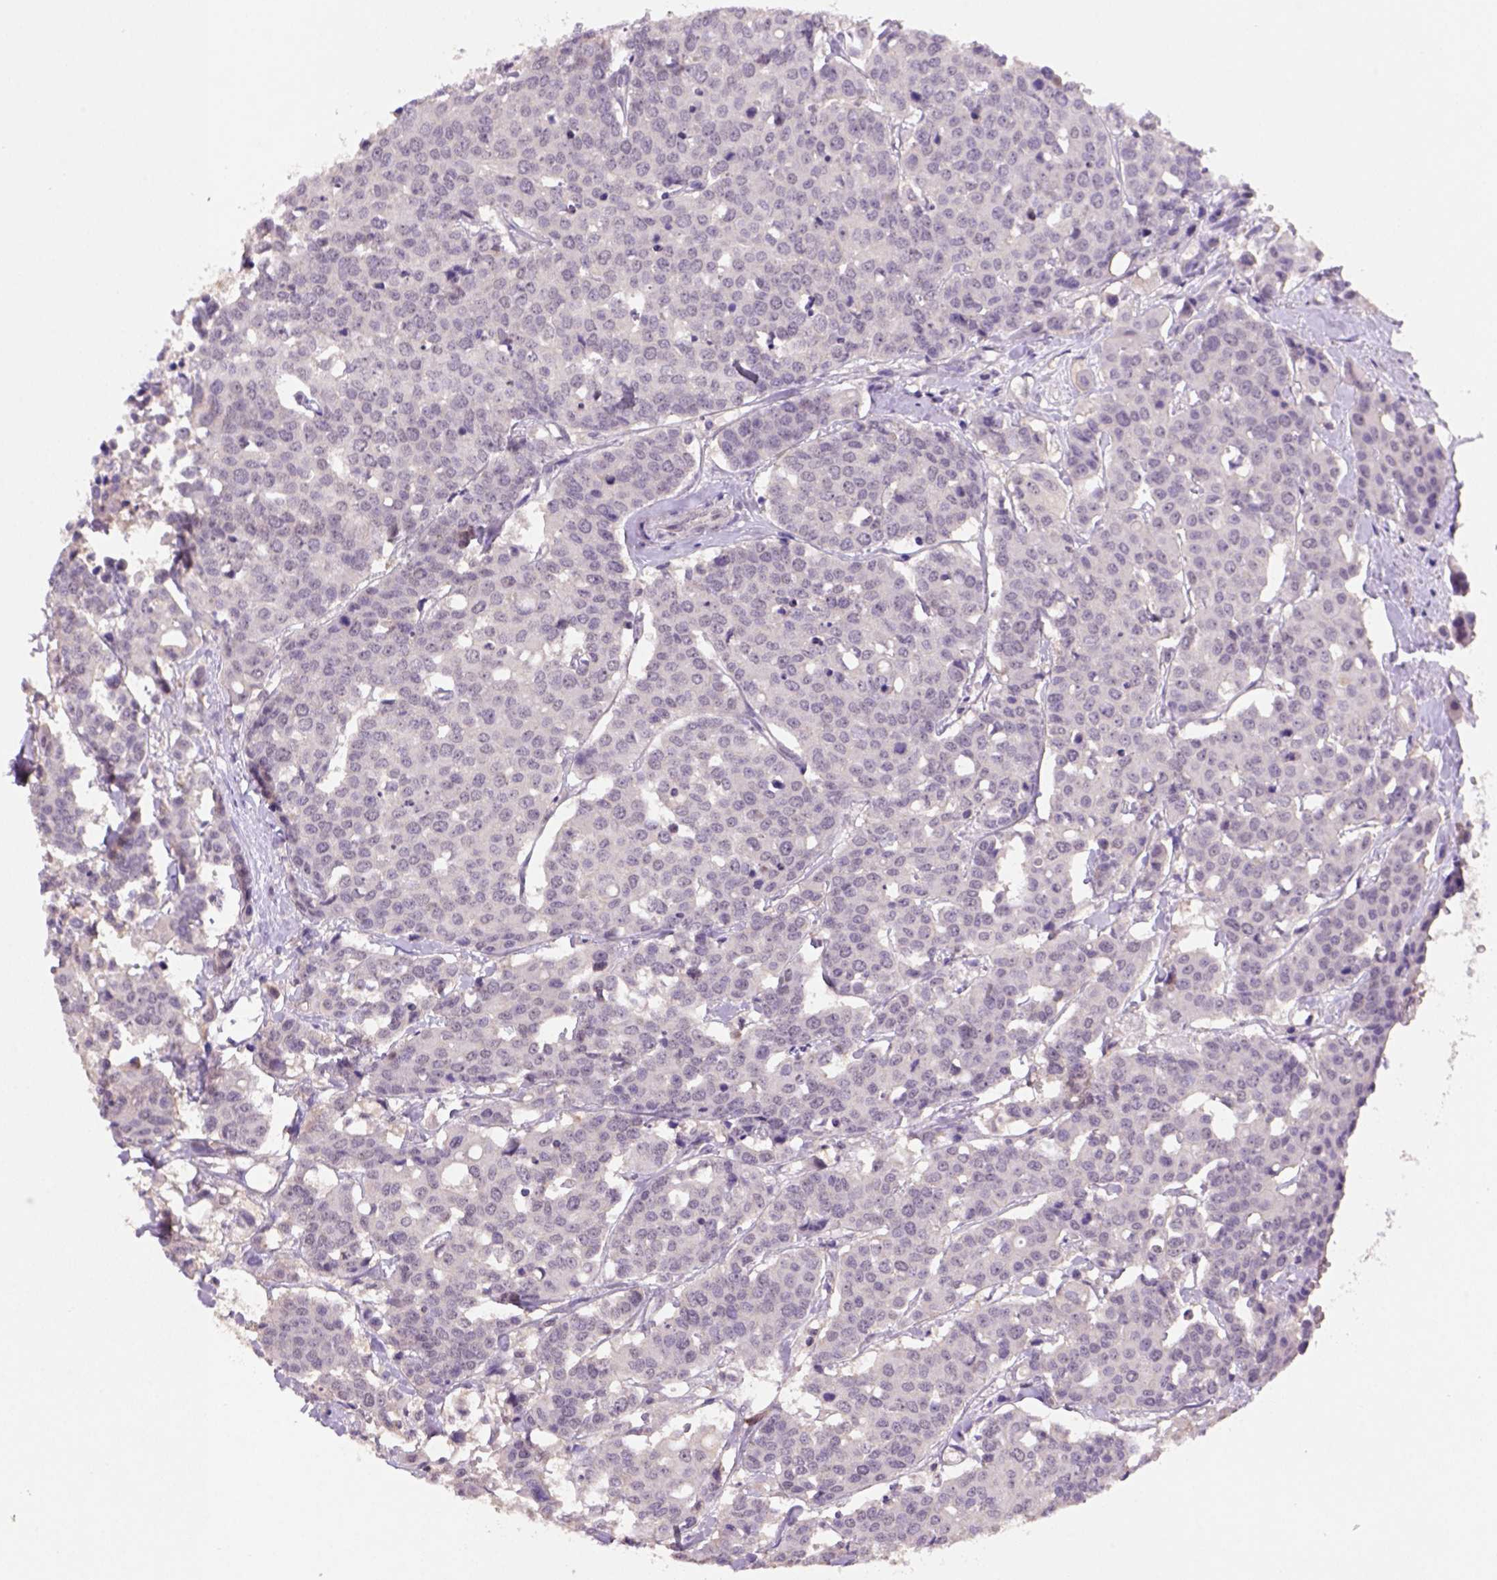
{"staining": {"intensity": "weak", "quantity": ">75%", "location": "cytoplasmic/membranous,nuclear"}, "tissue": "carcinoid", "cell_type": "Tumor cells", "image_type": "cancer", "snomed": [{"axis": "morphology", "description": "Carcinoid, malignant, NOS"}, {"axis": "topography", "description": "Colon"}], "caption": "IHC (DAB (3,3'-diaminobenzidine)) staining of human carcinoid (malignant) reveals weak cytoplasmic/membranous and nuclear protein positivity in about >75% of tumor cells. (IHC, brightfield microscopy, high magnification).", "gene": "SCML4", "patient": {"sex": "male", "age": 81}}